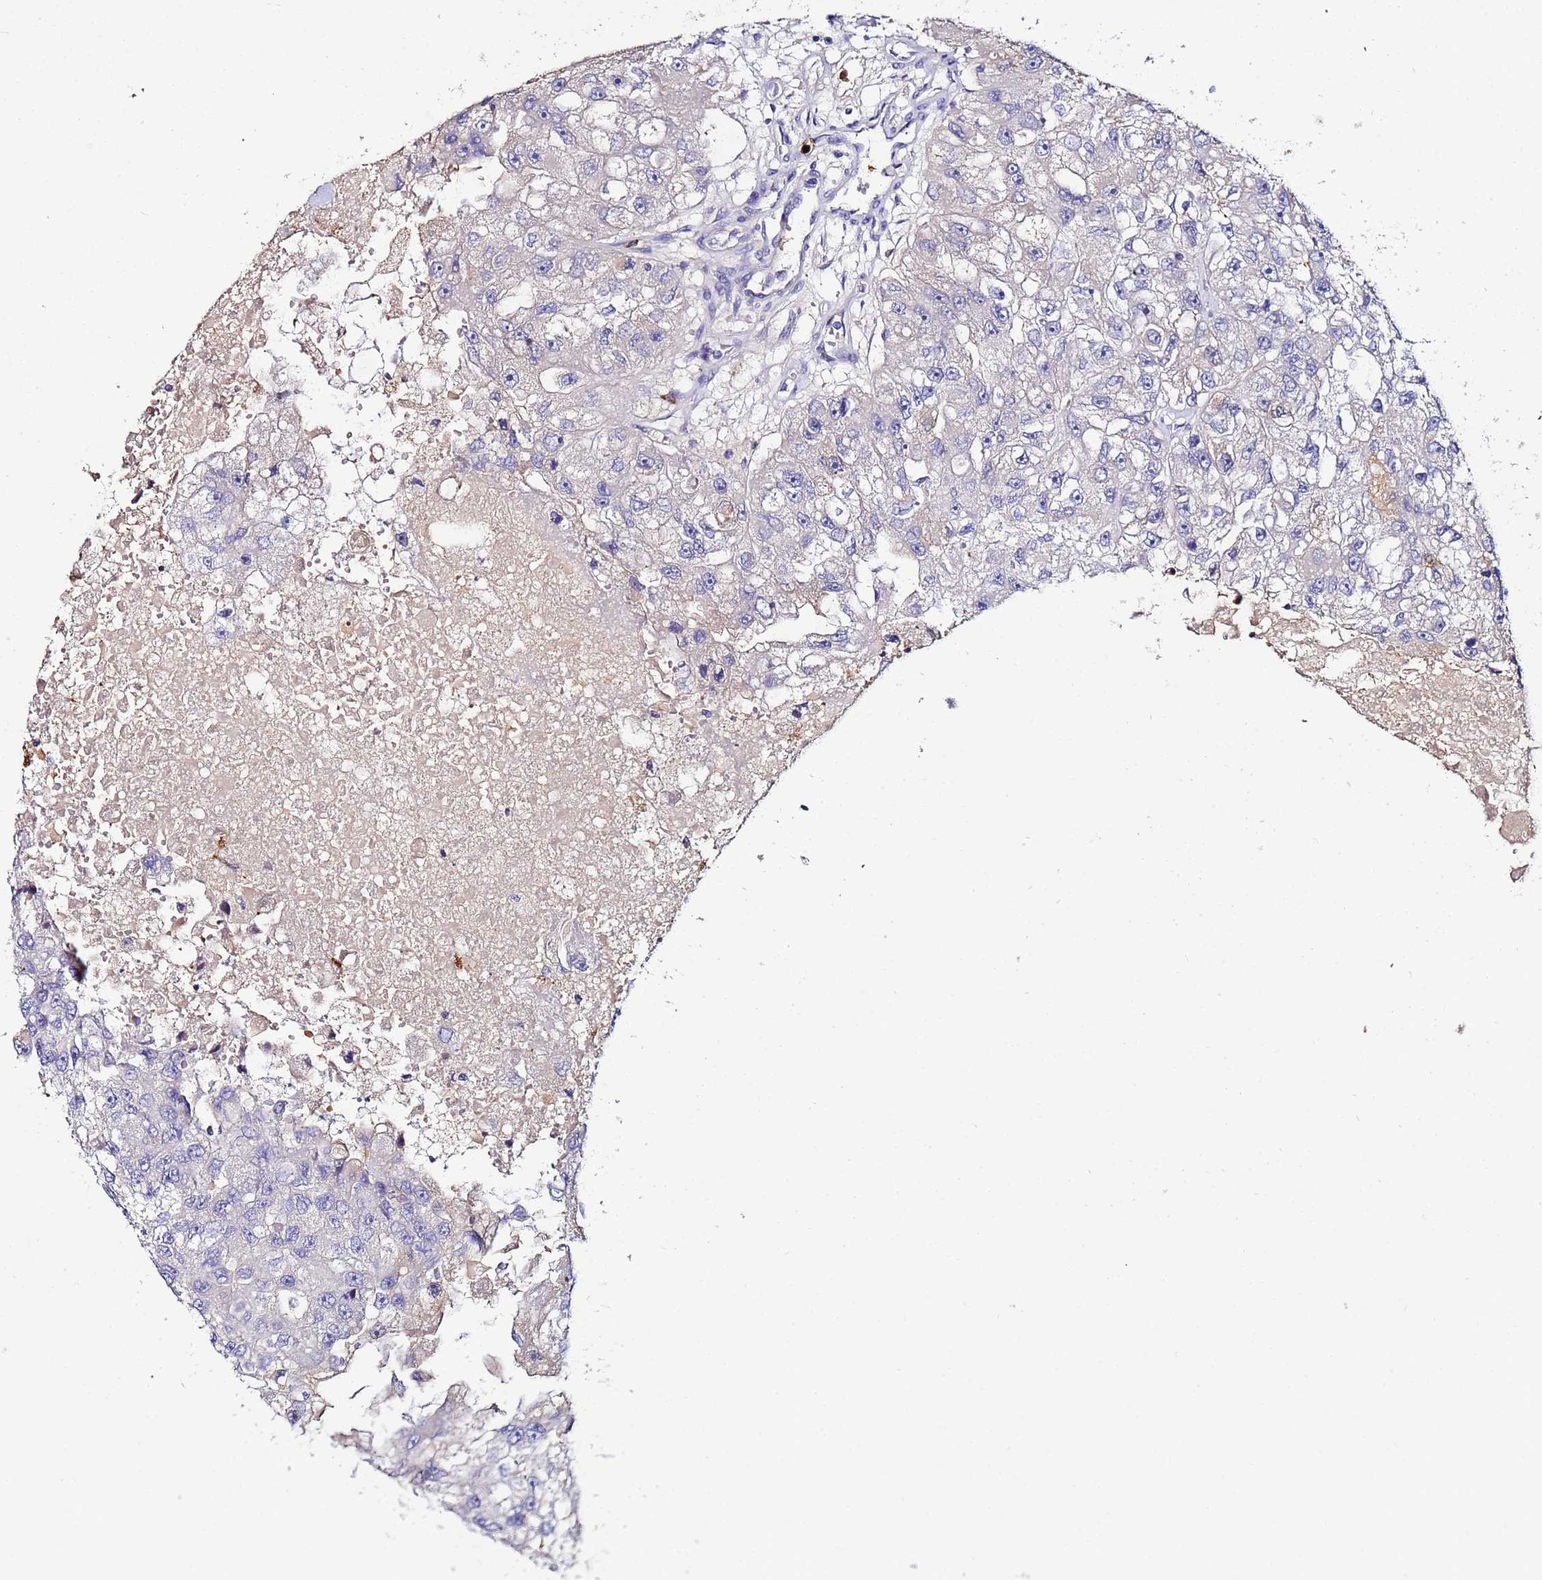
{"staining": {"intensity": "negative", "quantity": "none", "location": "none"}, "tissue": "renal cancer", "cell_type": "Tumor cells", "image_type": "cancer", "snomed": [{"axis": "morphology", "description": "Adenocarcinoma, NOS"}, {"axis": "topography", "description": "Kidney"}], "caption": "Tumor cells are negative for brown protein staining in renal cancer (adenocarcinoma).", "gene": "TUBAL3", "patient": {"sex": "male", "age": 63}}